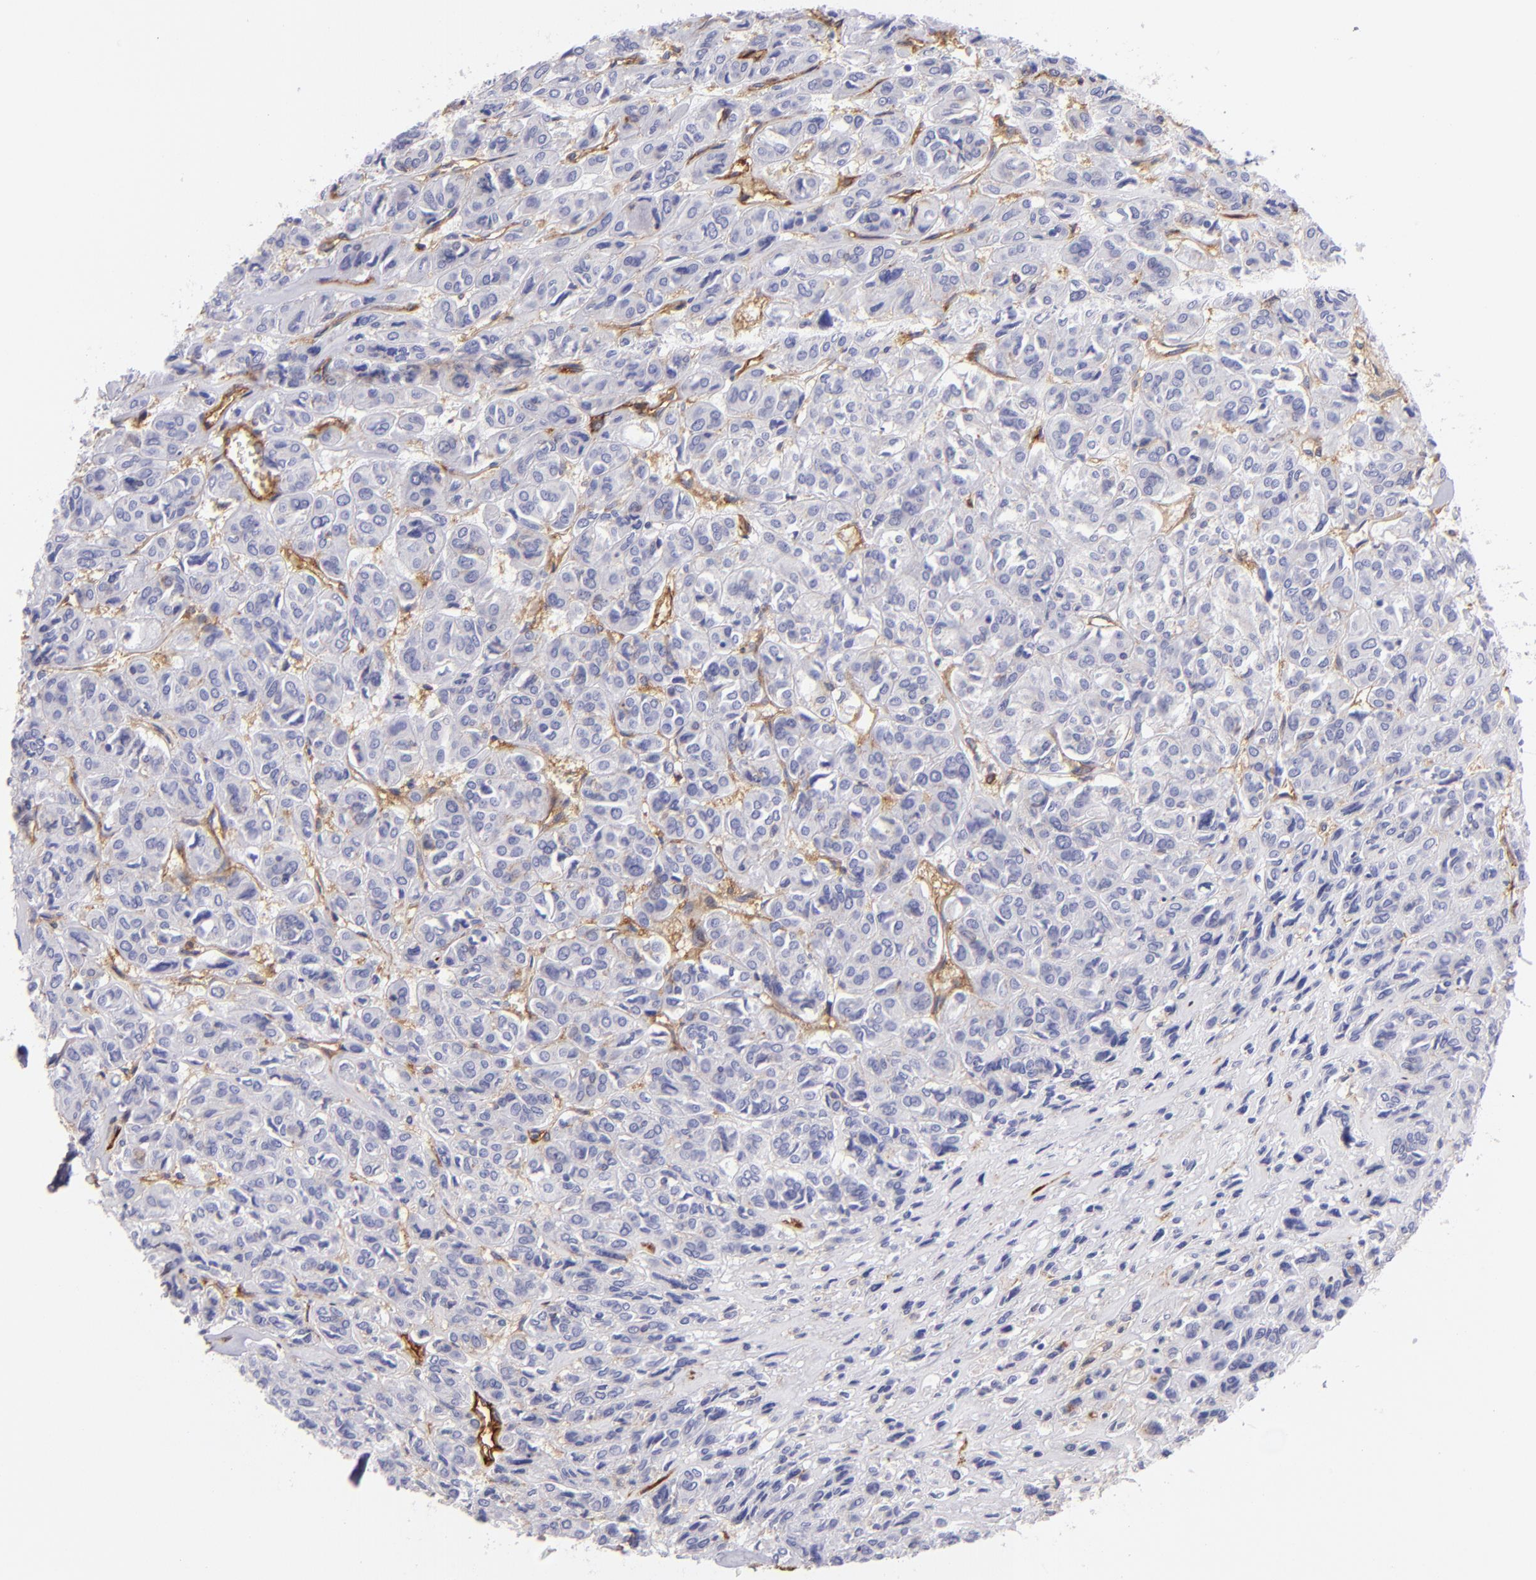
{"staining": {"intensity": "negative", "quantity": "none", "location": "none"}, "tissue": "thyroid cancer", "cell_type": "Tumor cells", "image_type": "cancer", "snomed": [{"axis": "morphology", "description": "Follicular adenoma carcinoma, NOS"}, {"axis": "topography", "description": "Thyroid gland"}], "caption": "A micrograph of human follicular adenoma carcinoma (thyroid) is negative for staining in tumor cells.", "gene": "ENTPD1", "patient": {"sex": "female", "age": 71}}